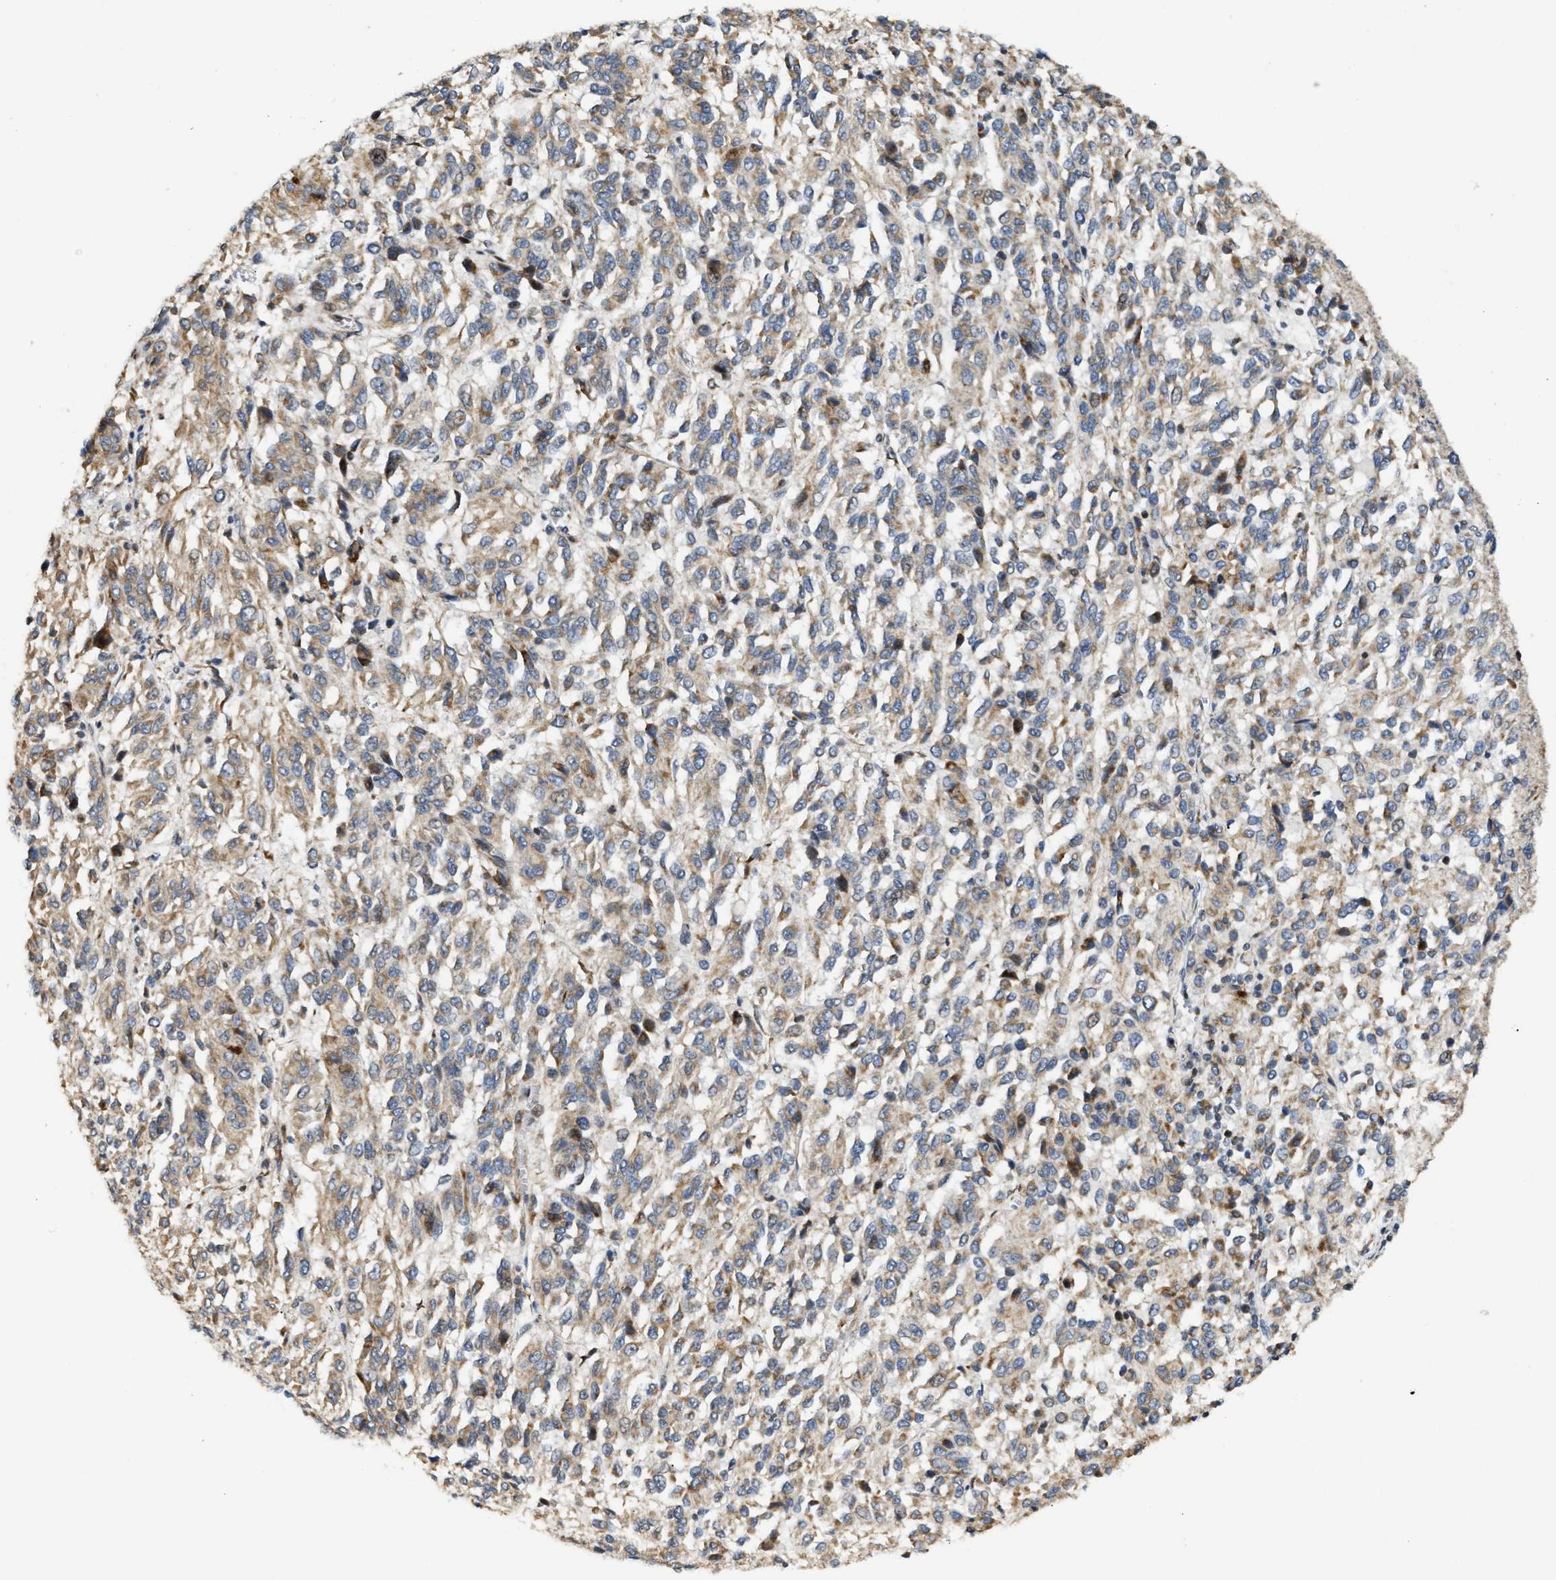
{"staining": {"intensity": "weak", "quantity": ">75%", "location": "cytoplasmic/membranous"}, "tissue": "melanoma", "cell_type": "Tumor cells", "image_type": "cancer", "snomed": [{"axis": "morphology", "description": "Malignant melanoma, Metastatic site"}, {"axis": "topography", "description": "Lung"}], "caption": "Immunohistochemical staining of human malignant melanoma (metastatic site) demonstrates low levels of weak cytoplasmic/membranous protein expression in approximately >75% of tumor cells.", "gene": "DEPTOR", "patient": {"sex": "male", "age": 64}}